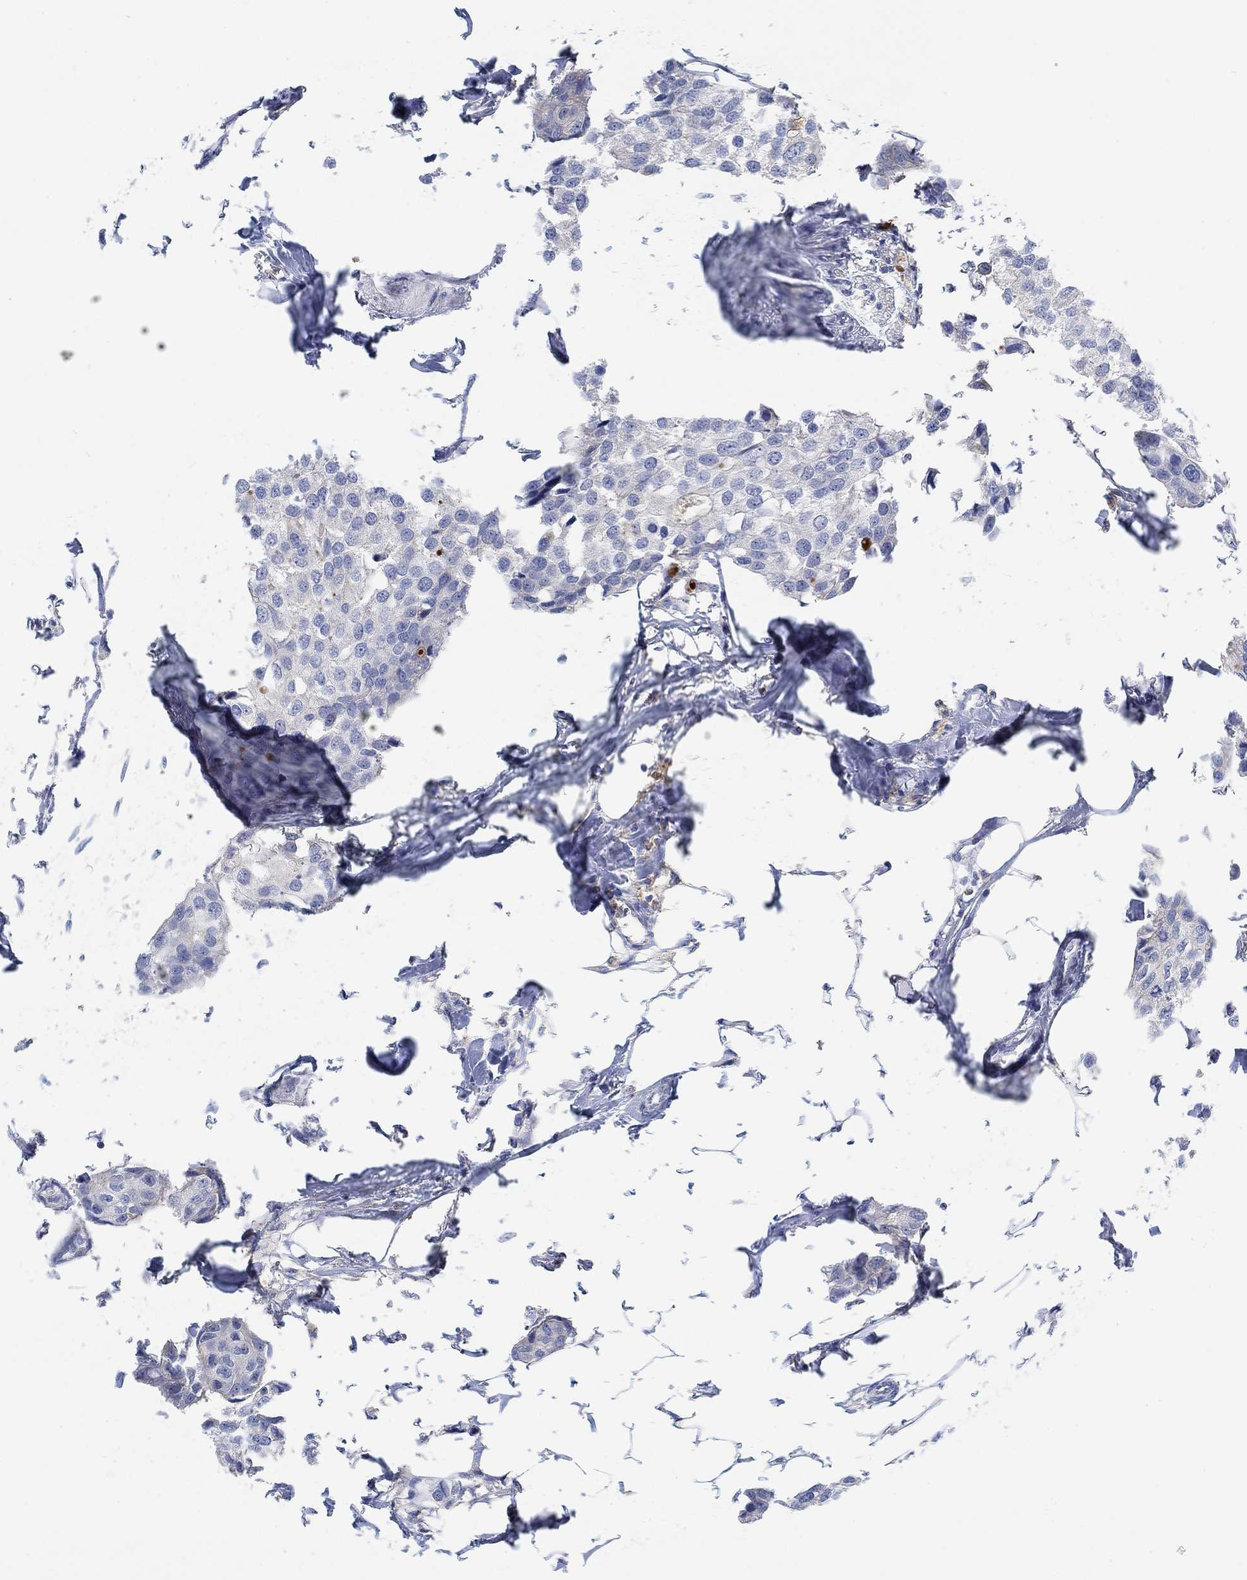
{"staining": {"intensity": "negative", "quantity": "none", "location": "none"}, "tissue": "breast cancer", "cell_type": "Tumor cells", "image_type": "cancer", "snomed": [{"axis": "morphology", "description": "Duct carcinoma"}, {"axis": "topography", "description": "Breast"}], "caption": "Immunohistochemistry micrograph of neoplastic tissue: breast cancer (infiltrating ductal carcinoma) stained with DAB (3,3'-diaminobenzidine) shows no significant protein positivity in tumor cells. (Stains: DAB immunohistochemistry (IHC) with hematoxylin counter stain, Microscopy: brightfield microscopy at high magnification).", "gene": "PMFBP1", "patient": {"sex": "female", "age": 80}}